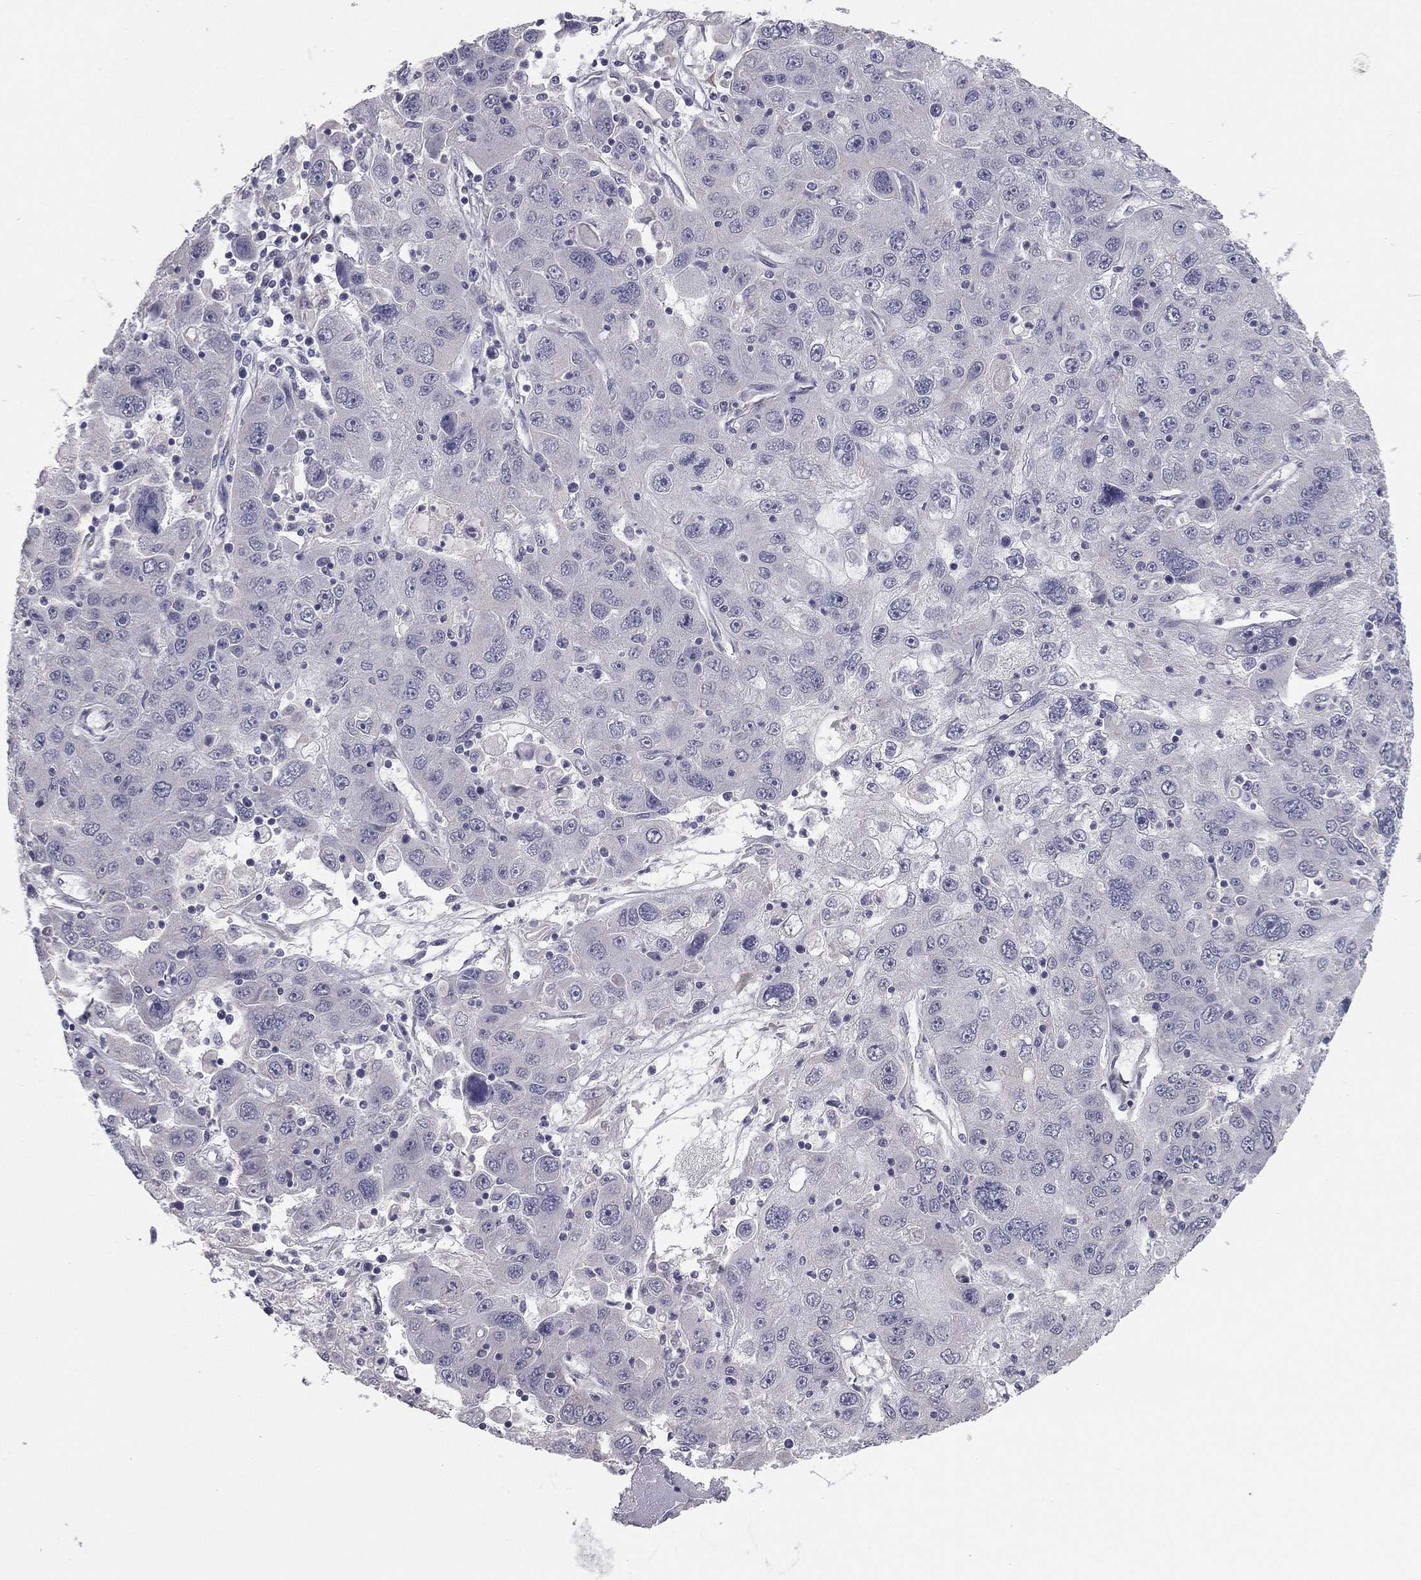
{"staining": {"intensity": "negative", "quantity": "none", "location": "none"}, "tissue": "stomach cancer", "cell_type": "Tumor cells", "image_type": "cancer", "snomed": [{"axis": "morphology", "description": "Adenocarcinoma, NOS"}, {"axis": "topography", "description": "Stomach"}], "caption": "Tumor cells are negative for brown protein staining in stomach cancer (adenocarcinoma). (Brightfield microscopy of DAB IHC at high magnification).", "gene": "PRRT2", "patient": {"sex": "male", "age": 56}}